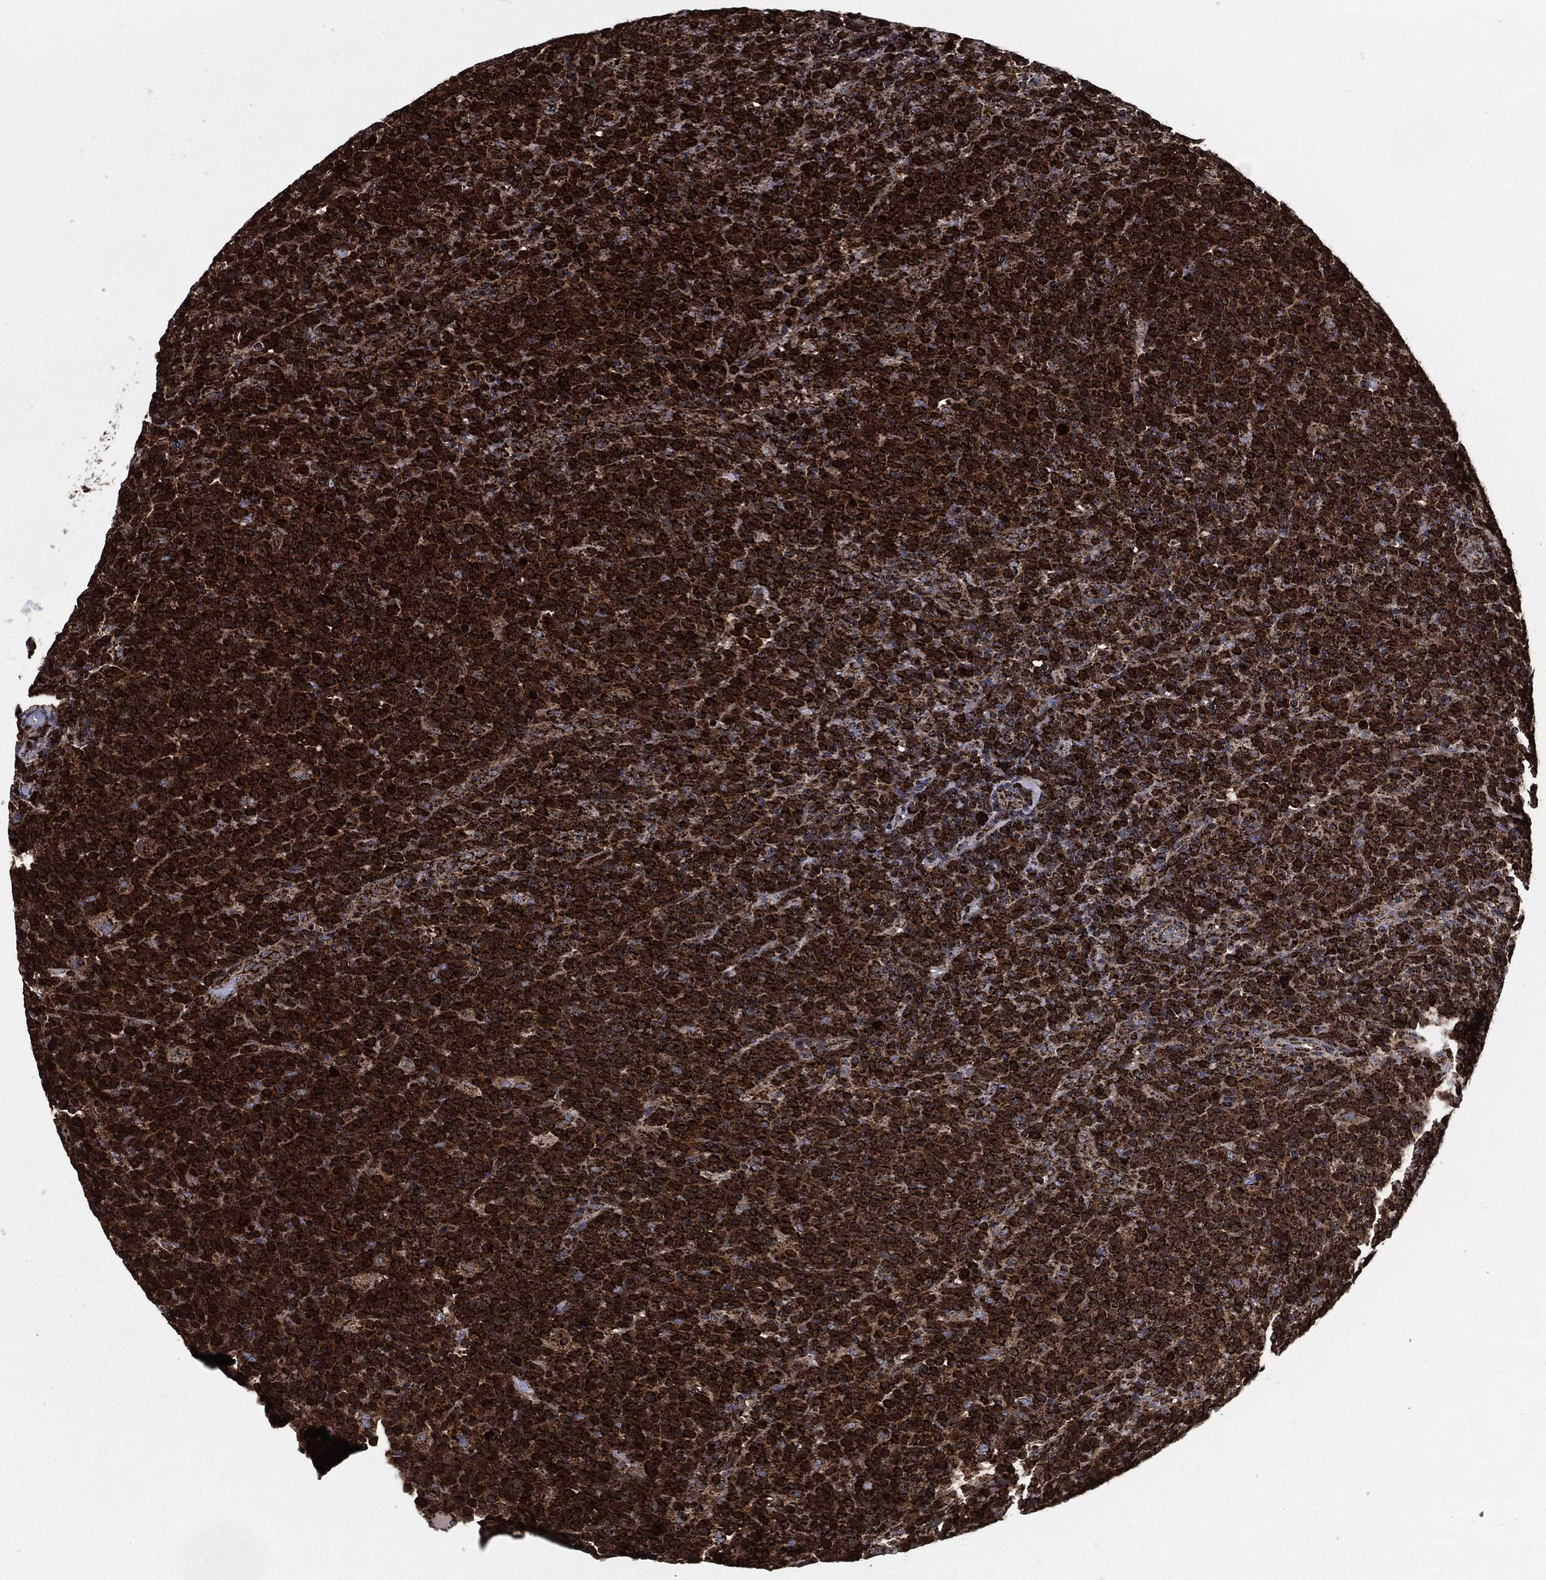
{"staining": {"intensity": "strong", "quantity": ">75%", "location": "cytoplasmic/membranous"}, "tissue": "lymphoma", "cell_type": "Tumor cells", "image_type": "cancer", "snomed": [{"axis": "morphology", "description": "Malignant lymphoma, non-Hodgkin's type, High grade"}, {"axis": "topography", "description": "Lymph node"}], "caption": "Immunohistochemistry (IHC) (DAB) staining of lymphoma demonstrates strong cytoplasmic/membranous protein staining in approximately >75% of tumor cells.", "gene": "FH", "patient": {"sex": "male", "age": 61}}